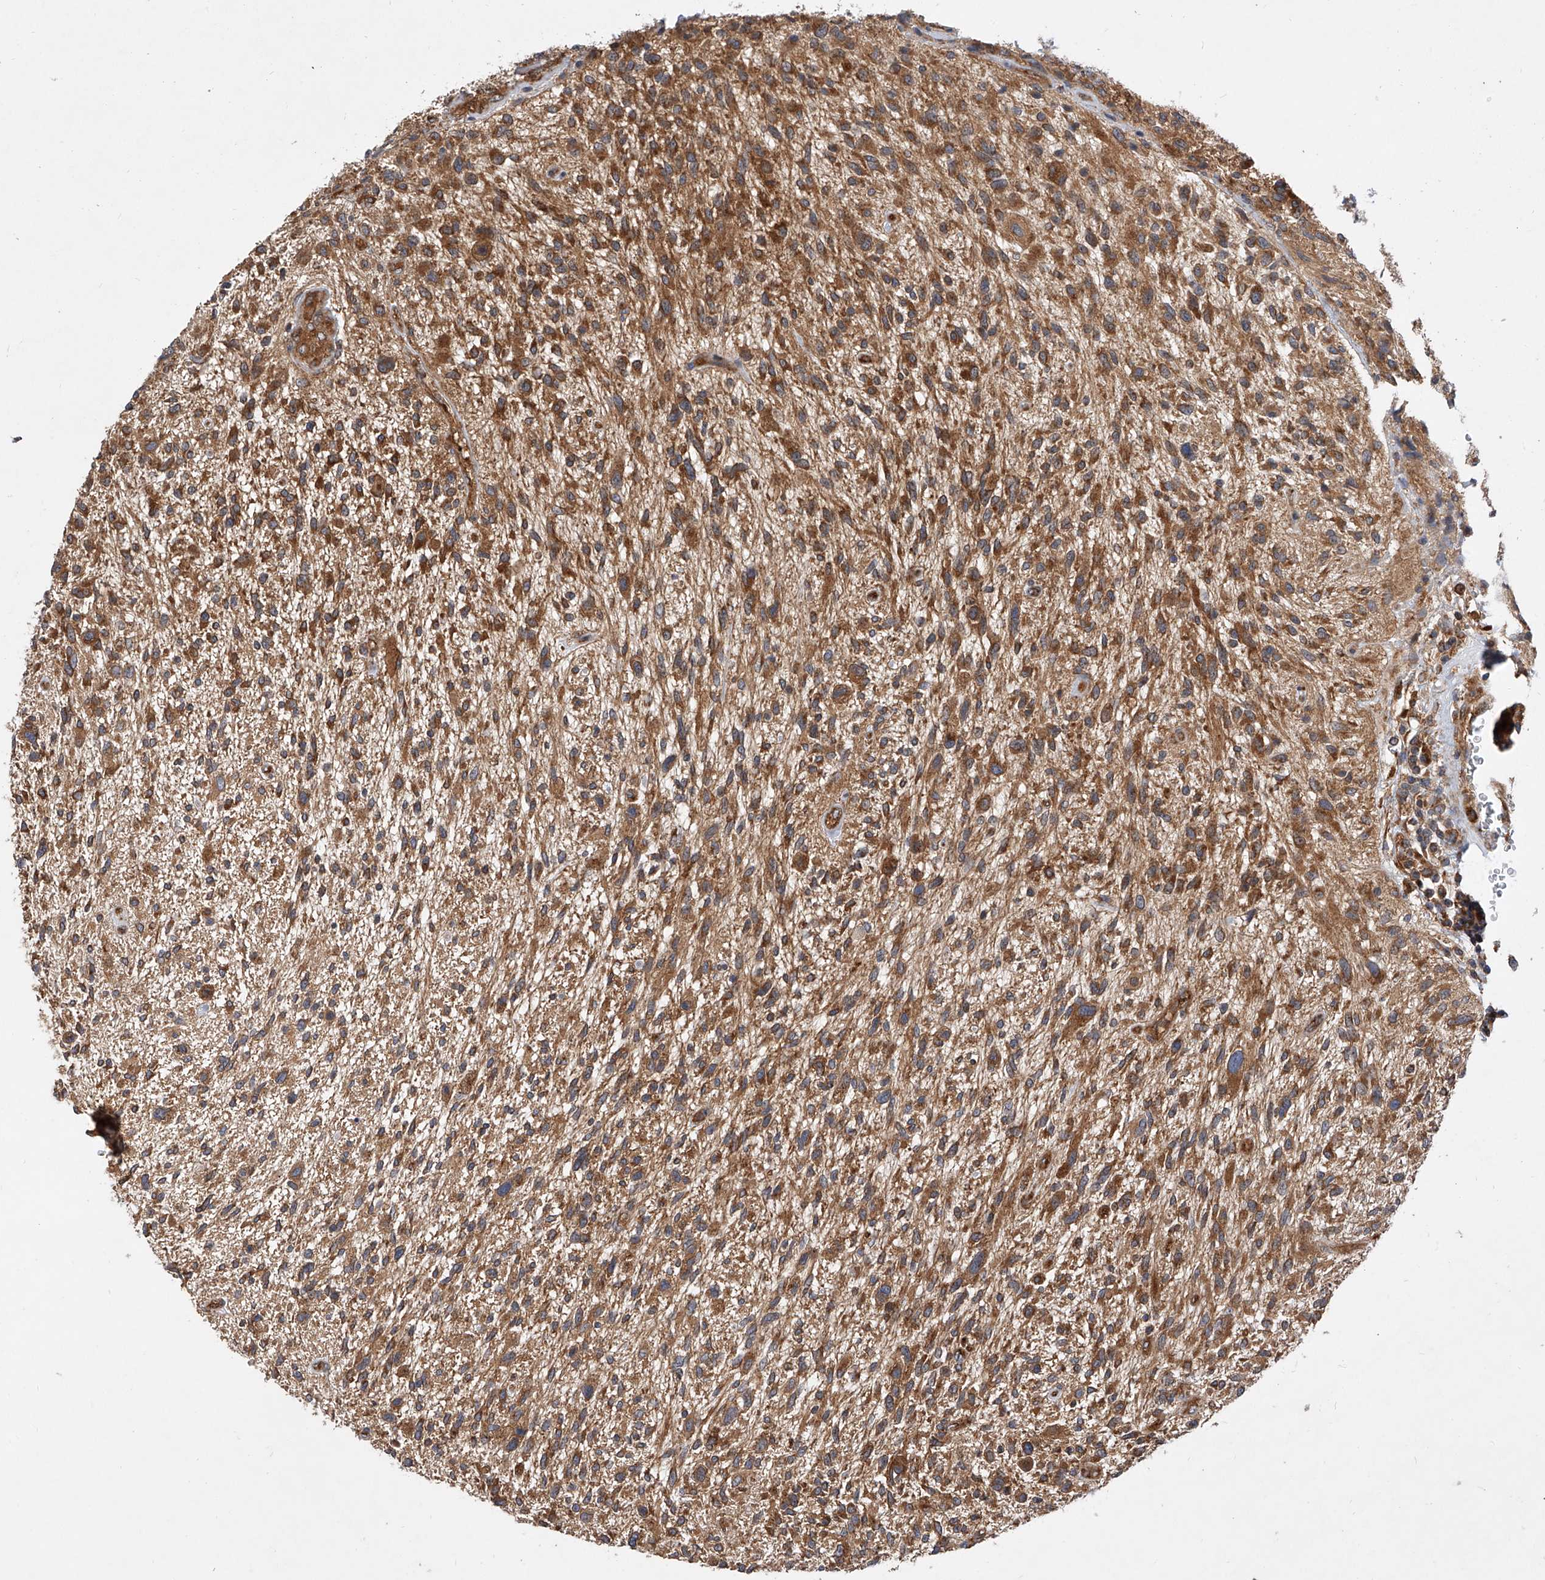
{"staining": {"intensity": "strong", "quantity": ">75%", "location": "cytoplasmic/membranous"}, "tissue": "glioma", "cell_type": "Tumor cells", "image_type": "cancer", "snomed": [{"axis": "morphology", "description": "Glioma, malignant, High grade"}, {"axis": "topography", "description": "Brain"}], "caption": "Strong cytoplasmic/membranous staining for a protein is present in approximately >75% of tumor cells of malignant high-grade glioma using immunohistochemistry (IHC).", "gene": "CFAP410", "patient": {"sex": "male", "age": 47}}